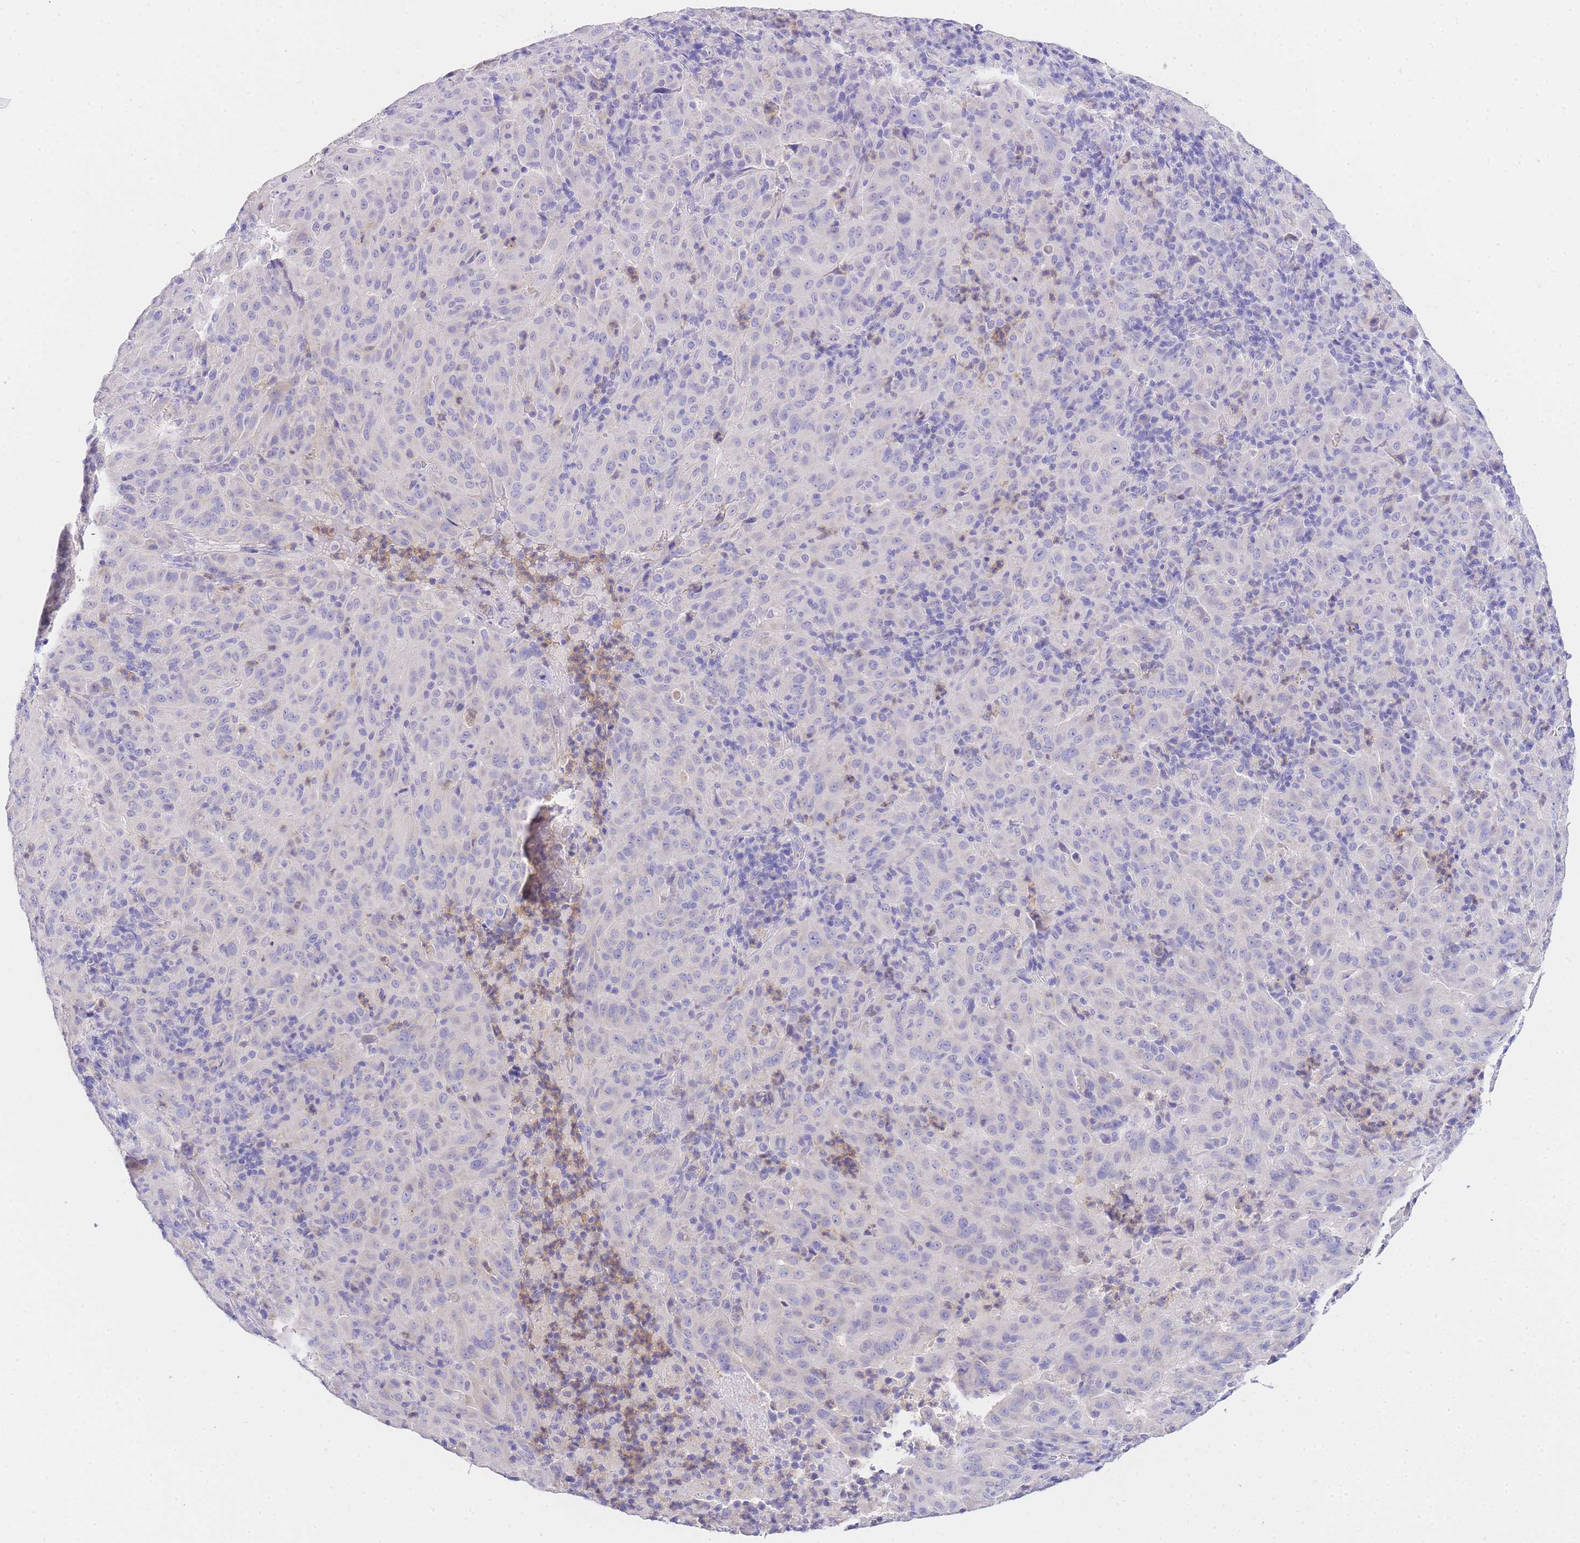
{"staining": {"intensity": "negative", "quantity": "none", "location": "none"}, "tissue": "pancreatic cancer", "cell_type": "Tumor cells", "image_type": "cancer", "snomed": [{"axis": "morphology", "description": "Adenocarcinoma, NOS"}, {"axis": "topography", "description": "Pancreas"}], "caption": "A micrograph of human pancreatic adenocarcinoma is negative for staining in tumor cells. Nuclei are stained in blue.", "gene": "EPN2", "patient": {"sex": "male", "age": 63}}